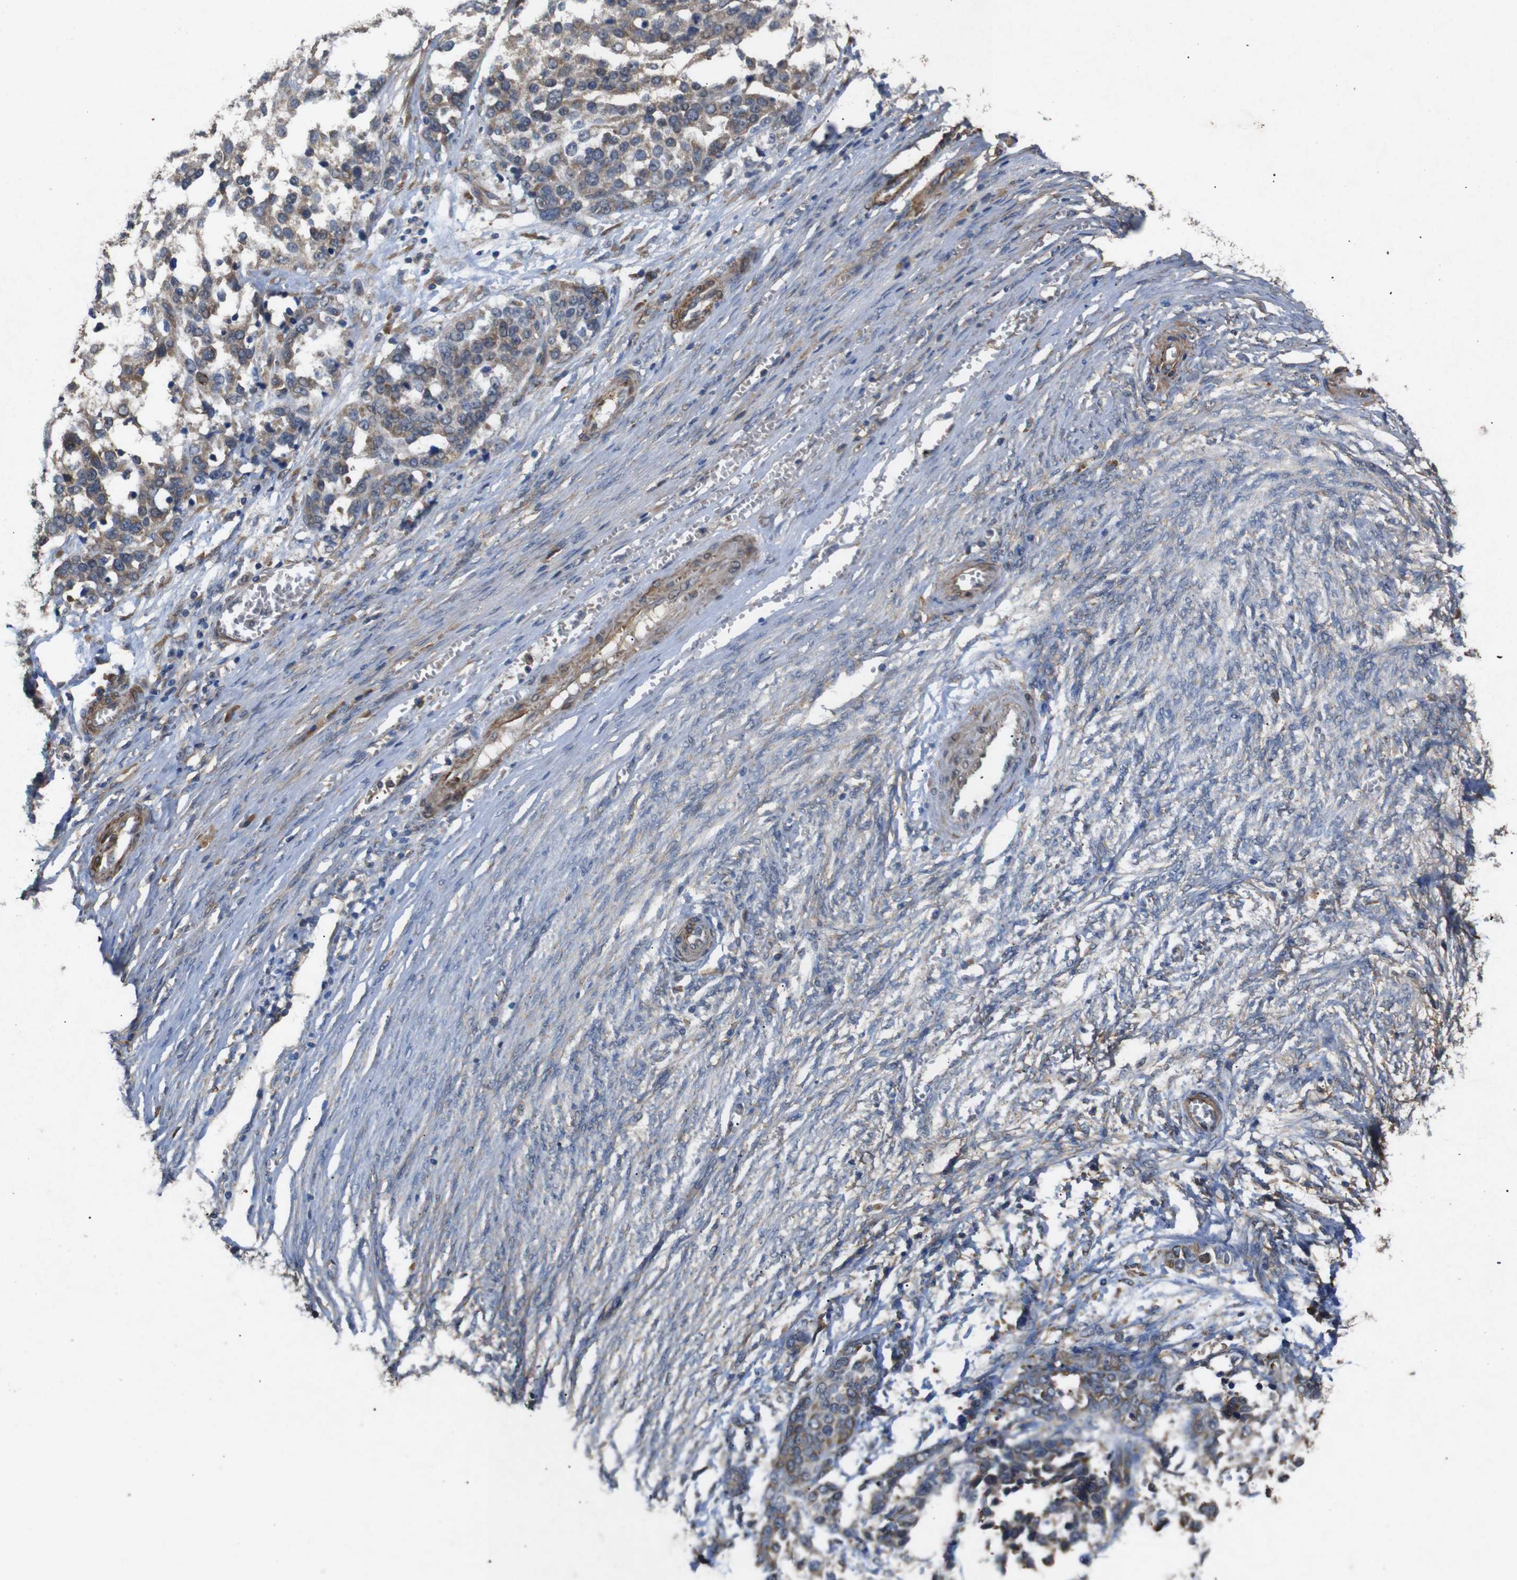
{"staining": {"intensity": "moderate", "quantity": "25%-75%", "location": "cytoplasmic/membranous"}, "tissue": "ovarian cancer", "cell_type": "Tumor cells", "image_type": "cancer", "snomed": [{"axis": "morphology", "description": "Cystadenocarcinoma, serous, NOS"}, {"axis": "topography", "description": "Ovary"}], "caption": "High-magnification brightfield microscopy of ovarian cancer stained with DAB (brown) and counterstained with hematoxylin (blue). tumor cells exhibit moderate cytoplasmic/membranous expression is identified in approximately25%-75% of cells. The protein of interest is shown in brown color, while the nuclei are stained blue.", "gene": "BNIP3", "patient": {"sex": "female", "age": 44}}